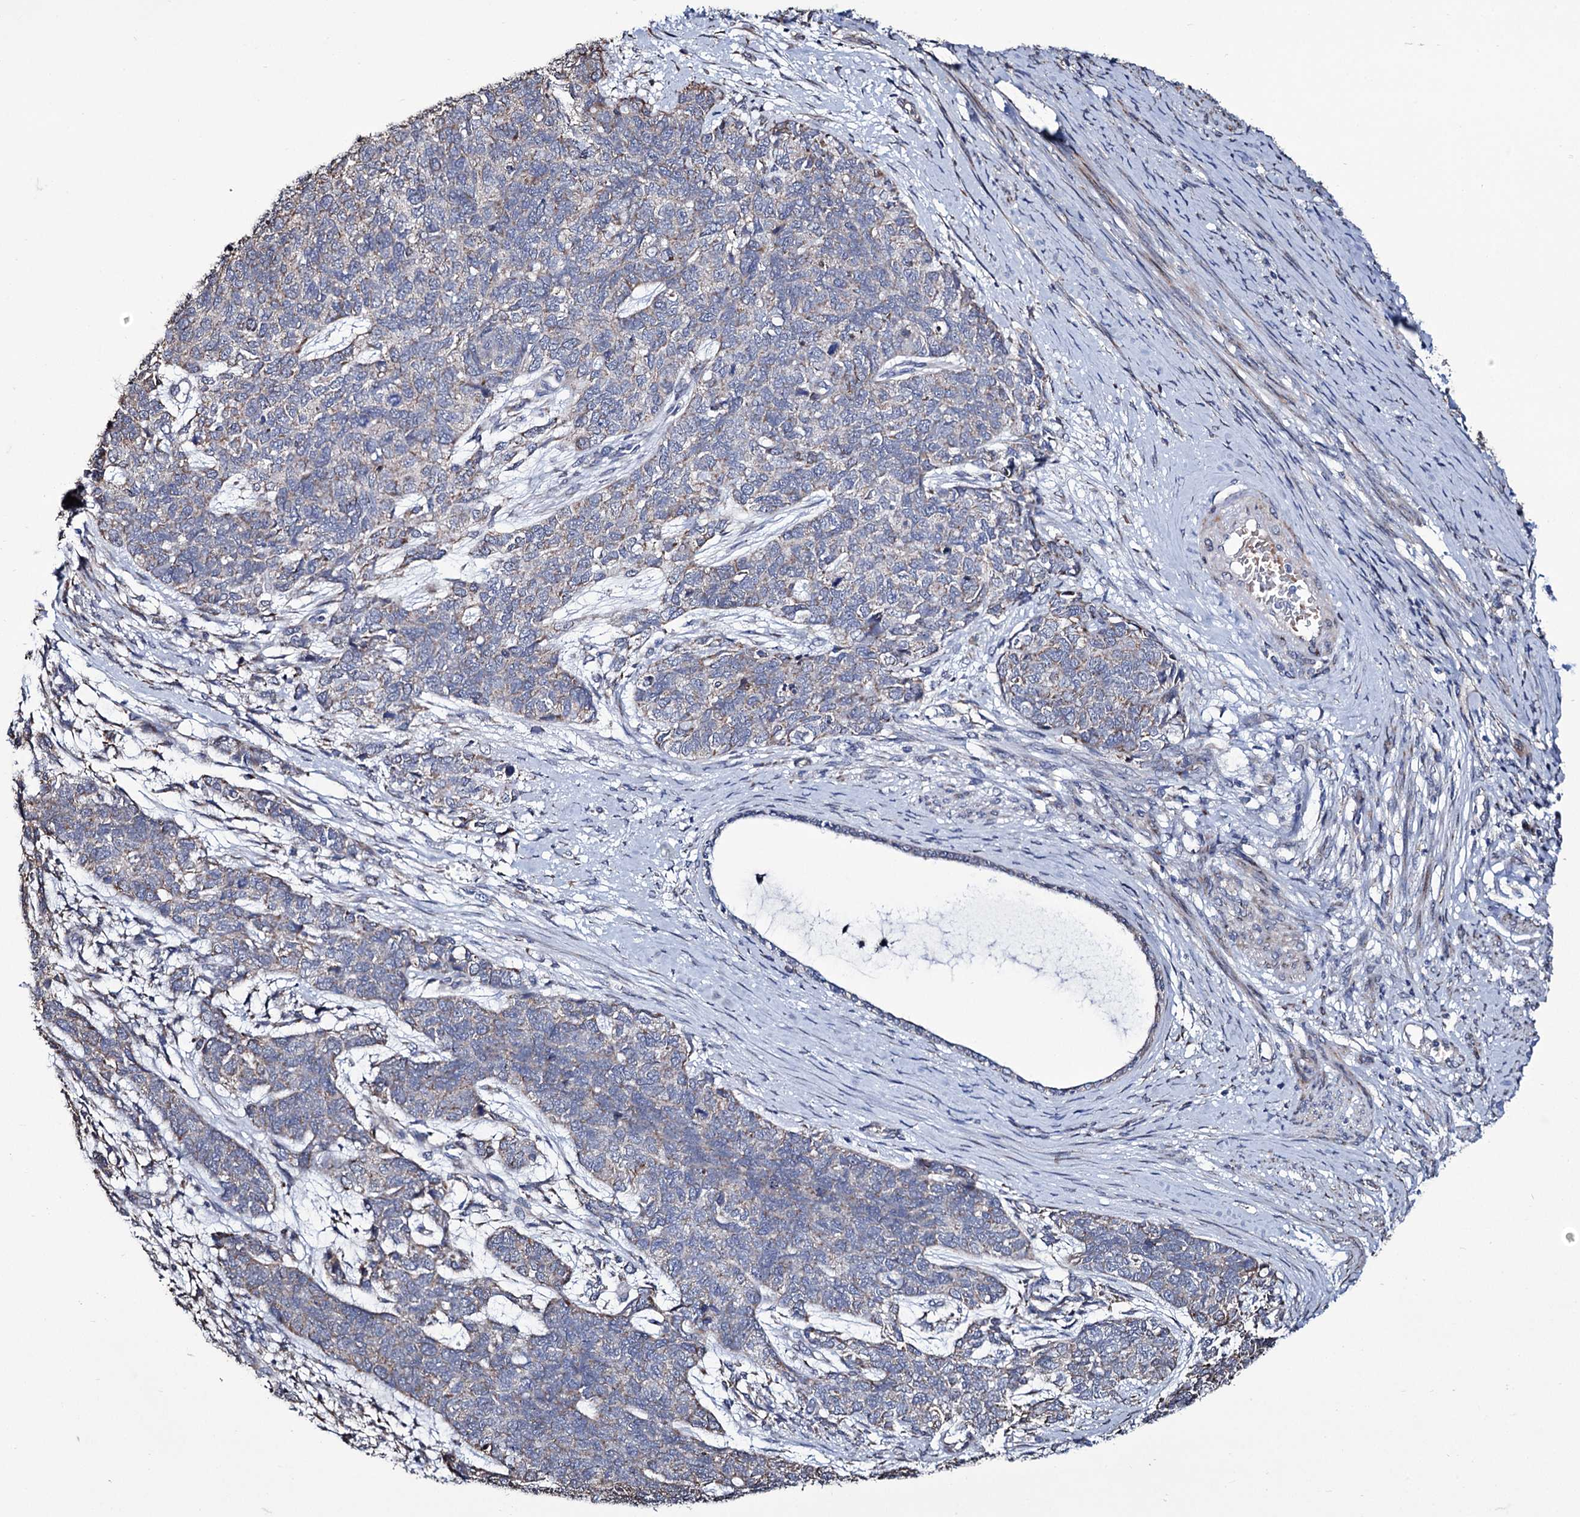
{"staining": {"intensity": "weak", "quantity": "<25%", "location": "cytoplasmic/membranous"}, "tissue": "cervical cancer", "cell_type": "Tumor cells", "image_type": "cancer", "snomed": [{"axis": "morphology", "description": "Squamous cell carcinoma, NOS"}, {"axis": "topography", "description": "Cervix"}], "caption": "Cervical cancer (squamous cell carcinoma) was stained to show a protein in brown. There is no significant expression in tumor cells. (DAB (3,3'-diaminobenzidine) immunohistochemistry (IHC), high magnification).", "gene": "TUBGCP5", "patient": {"sex": "female", "age": 63}}